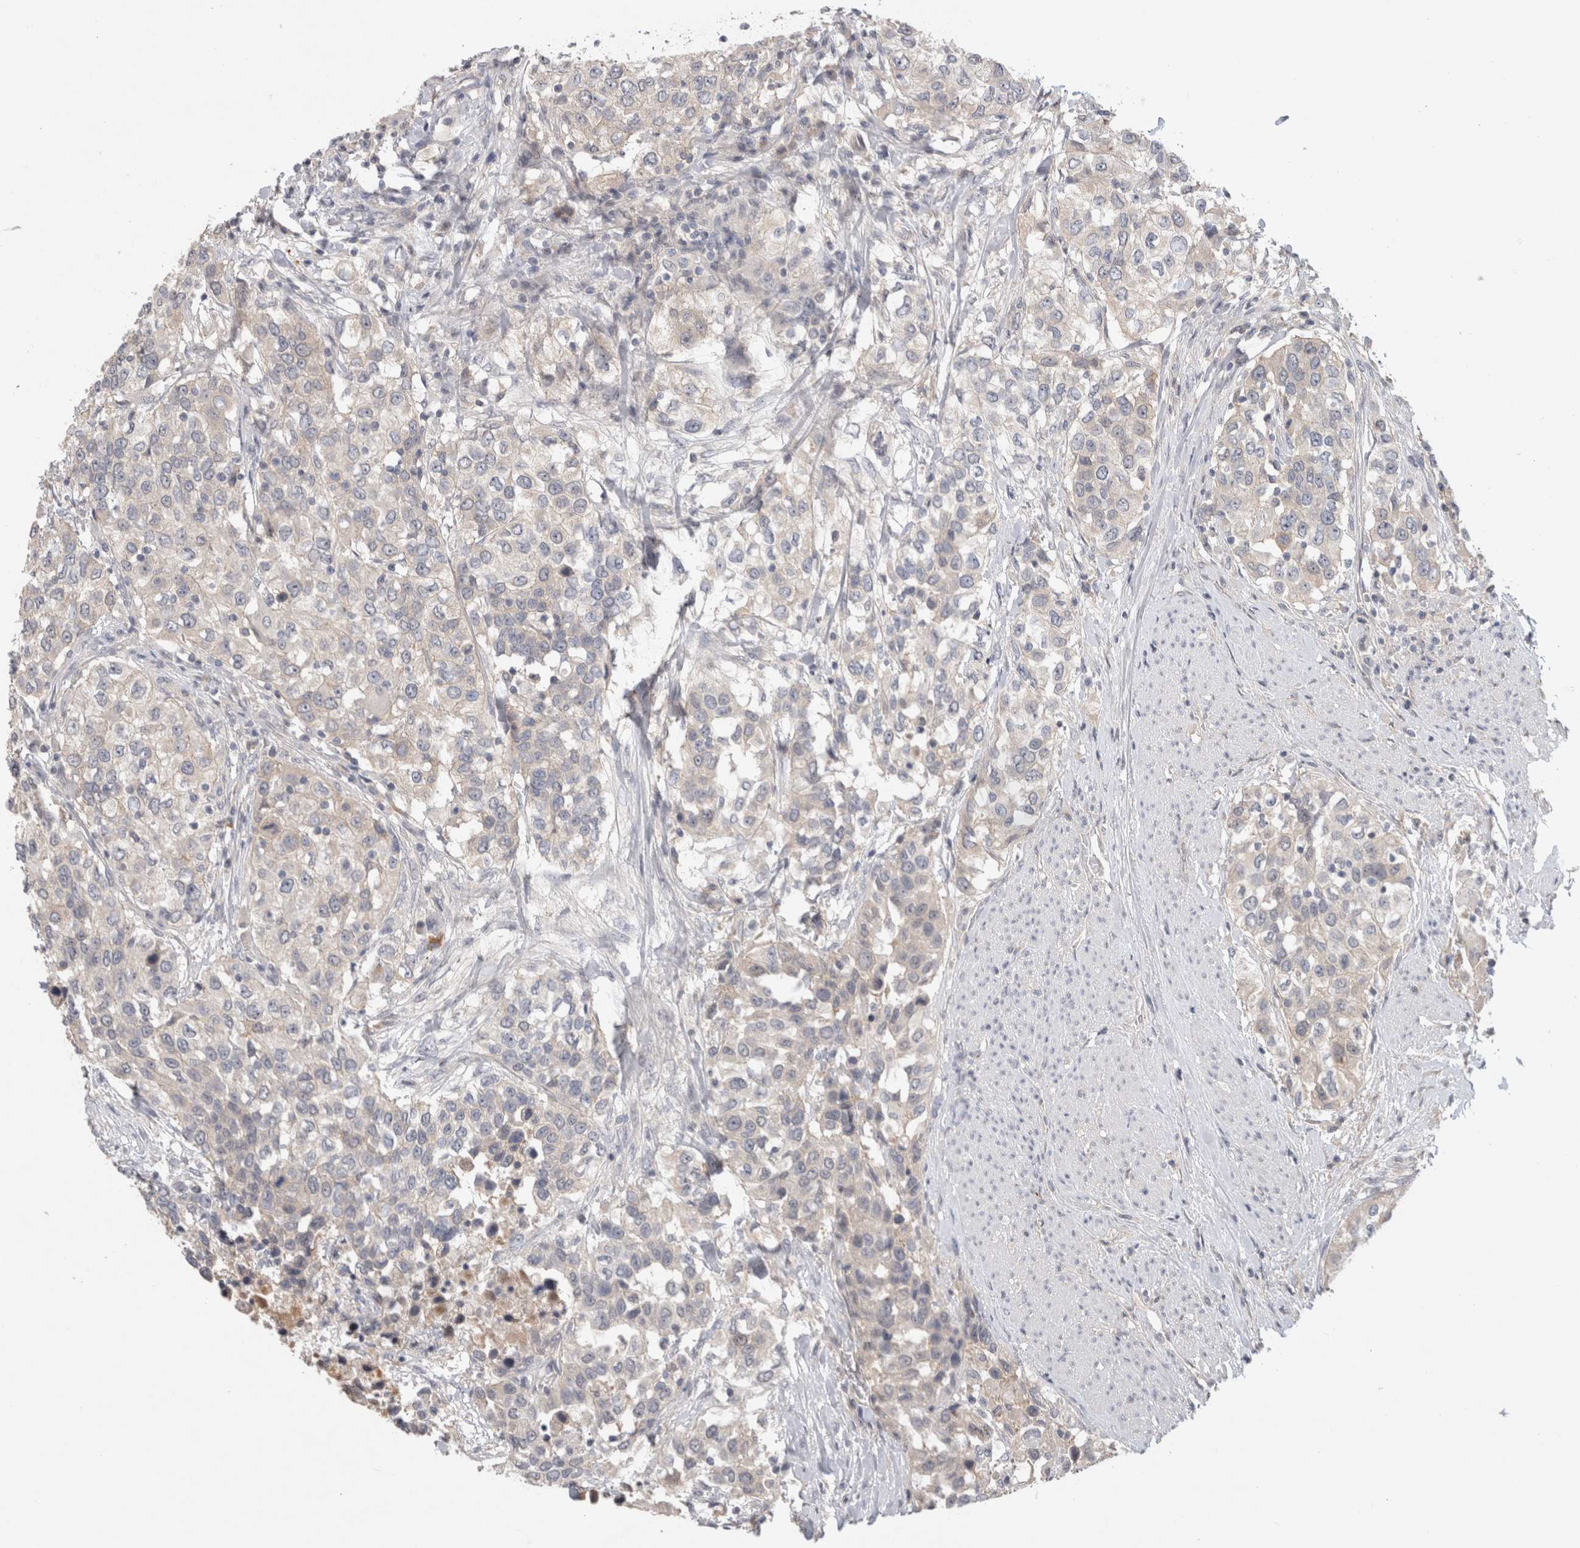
{"staining": {"intensity": "weak", "quantity": "<25%", "location": "cytoplasmic/membranous"}, "tissue": "urothelial cancer", "cell_type": "Tumor cells", "image_type": "cancer", "snomed": [{"axis": "morphology", "description": "Urothelial carcinoma, High grade"}, {"axis": "topography", "description": "Urinary bladder"}], "caption": "IHC photomicrograph of neoplastic tissue: urothelial cancer stained with DAB reveals no significant protein positivity in tumor cells.", "gene": "CERS3", "patient": {"sex": "female", "age": 80}}